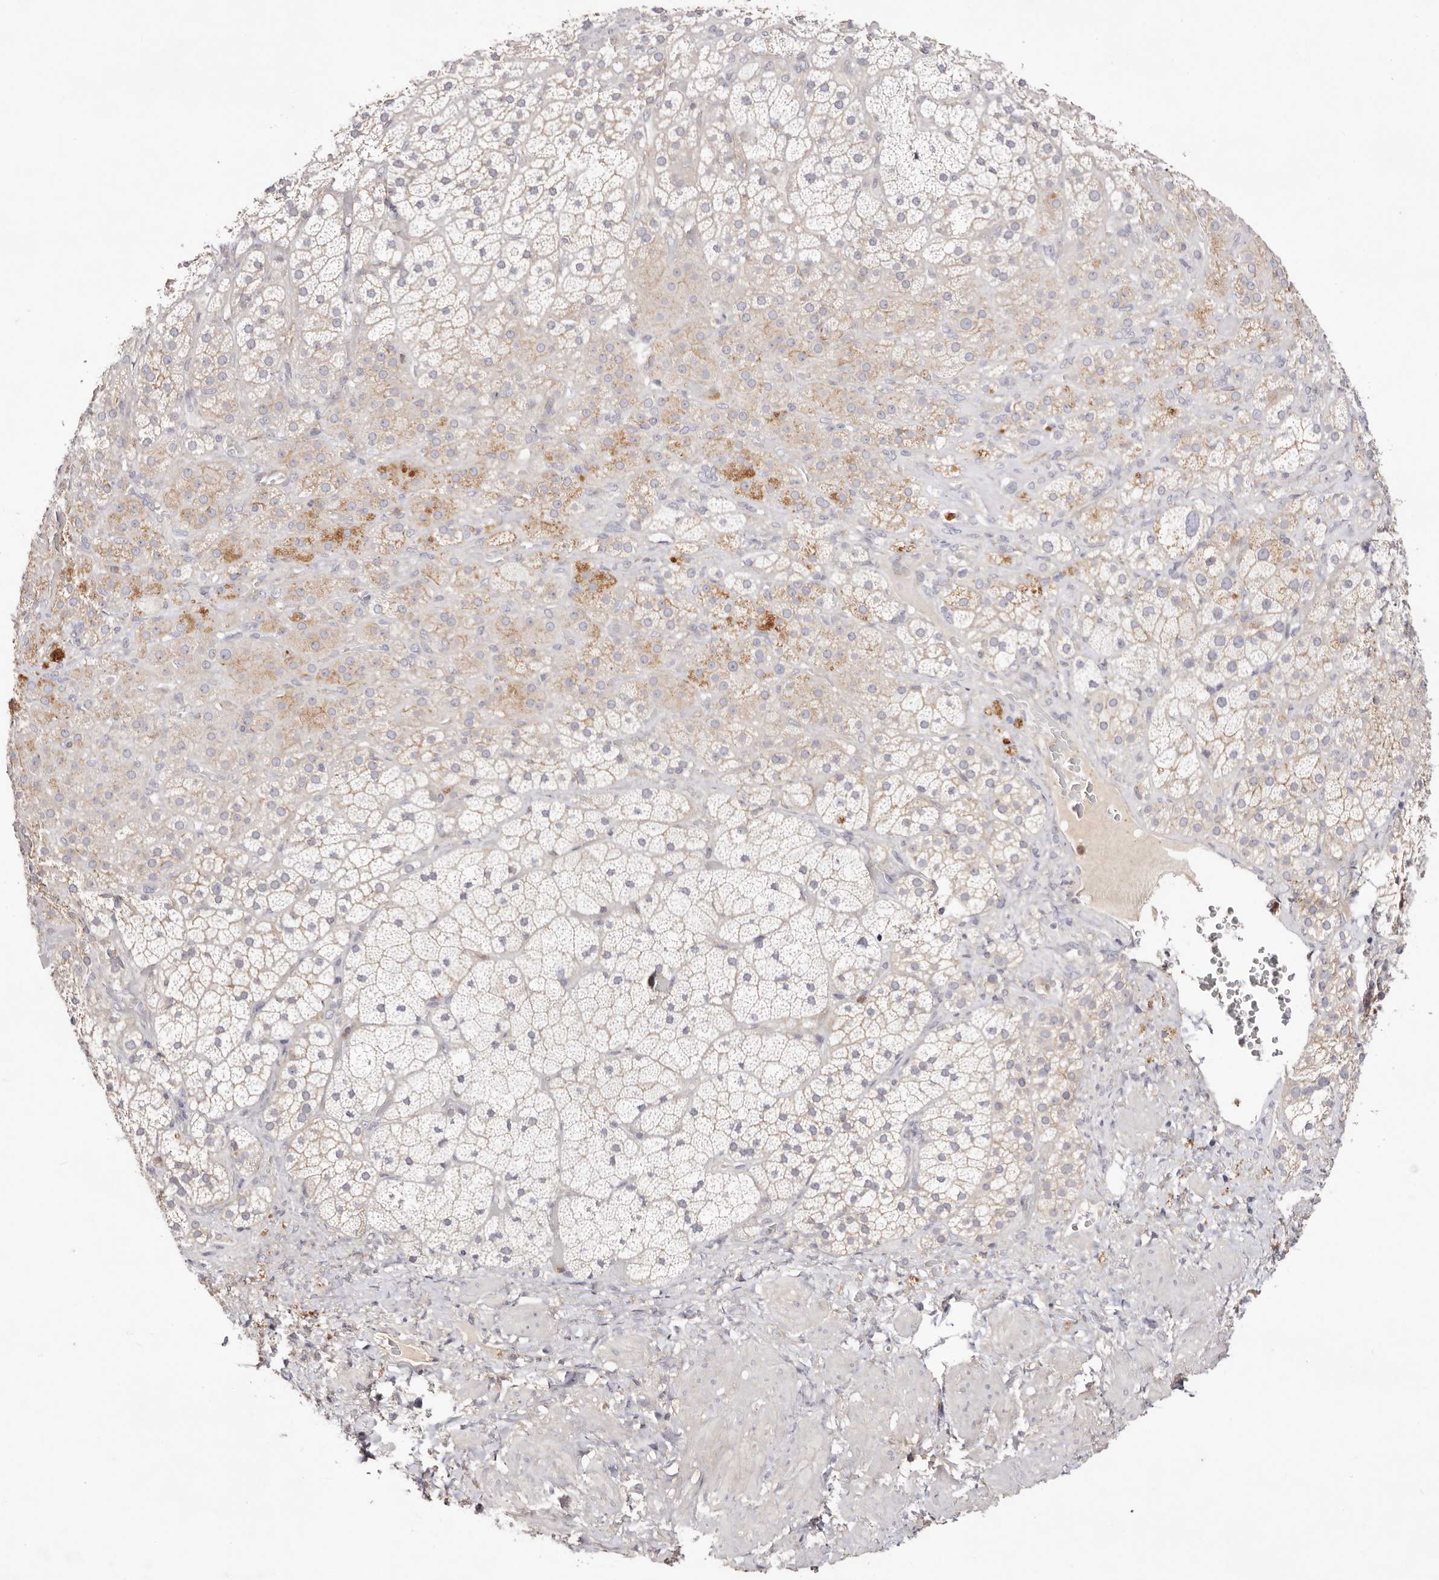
{"staining": {"intensity": "moderate", "quantity": "<25%", "location": "cytoplasmic/membranous"}, "tissue": "adrenal gland", "cell_type": "Glandular cells", "image_type": "normal", "snomed": [{"axis": "morphology", "description": "Normal tissue, NOS"}, {"axis": "topography", "description": "Adrenal gland"}], "caption": "Protein staining of unremarkable adrenal gland displays moderate cytoplasmic/membranous expression in about <25% of glandular cells. The staining was performed using DAB (3,3'-diaminobenzidine) to visualize the protein expression in brown, while the nuclei were stained in blue with hematoxylin (Magnification: 20x).", "gene": "SLC35B2", "patient": {"sex": "male", "age": 57}}